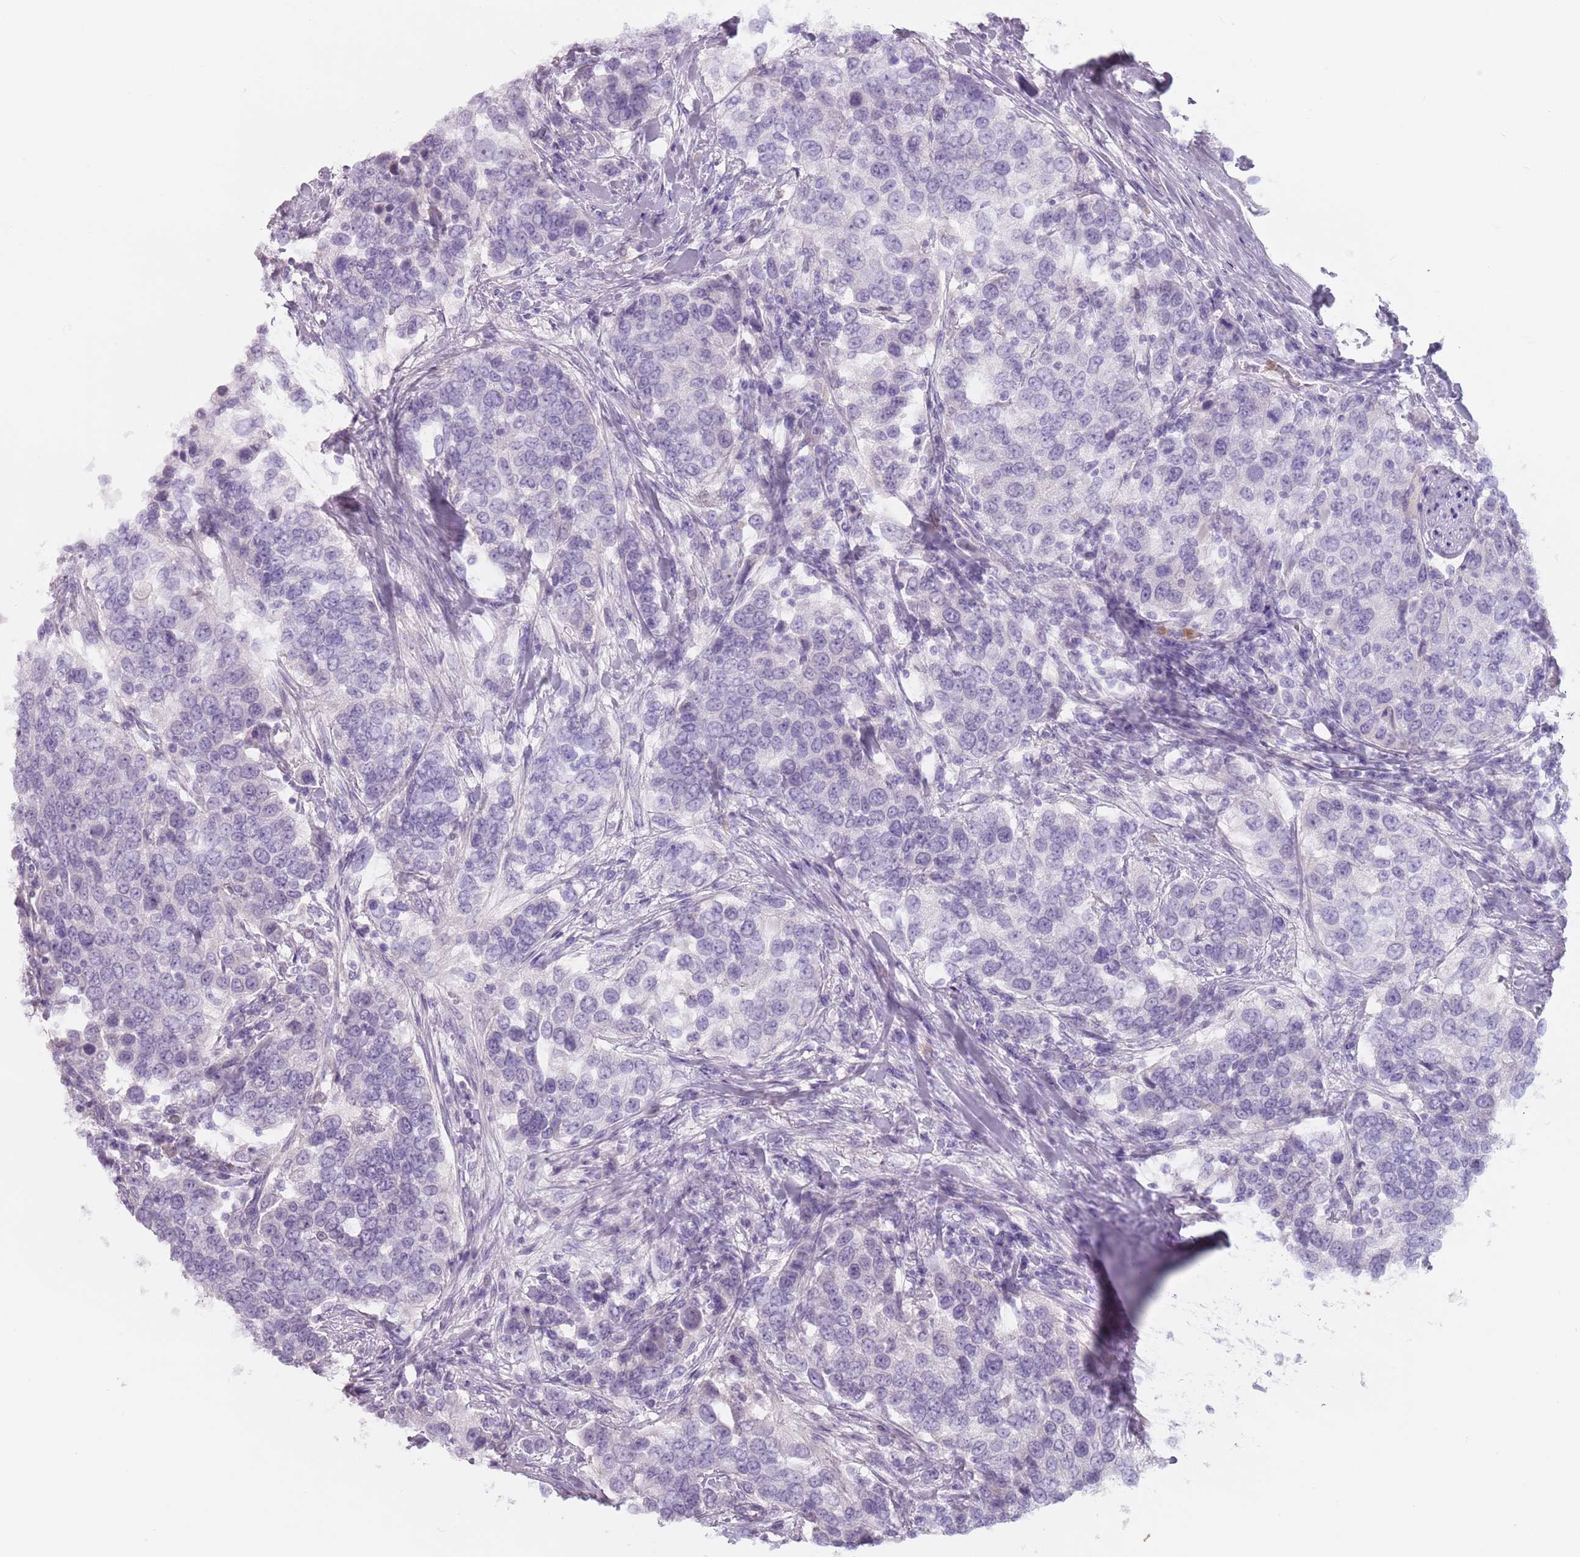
{"staining": {"intensity": "negative", "quantity": "none", "location": "none"}, "tissue": "urothelial cancer", "cell_type": "Tumor cells", "image_type": "cancer", "snomed": [{"axis": "morphology", "description": "Urothelial carcinoma, High grade"}, {"axis": "topography", "description": "Urinary bladder"}], "caption": "Immunohistochemical staining of urothelial cancer demonstrates no significant positivity in tumor cells. The staining was performed using DAB (3,3'-diaminobenzidine) to visualize the protein expression in brown, while the nuclei were stained in blue with hematoxylin (Magnification: 20x).", "gene": "ZNF584", "patient": {"sex": "female", "age": 80}}